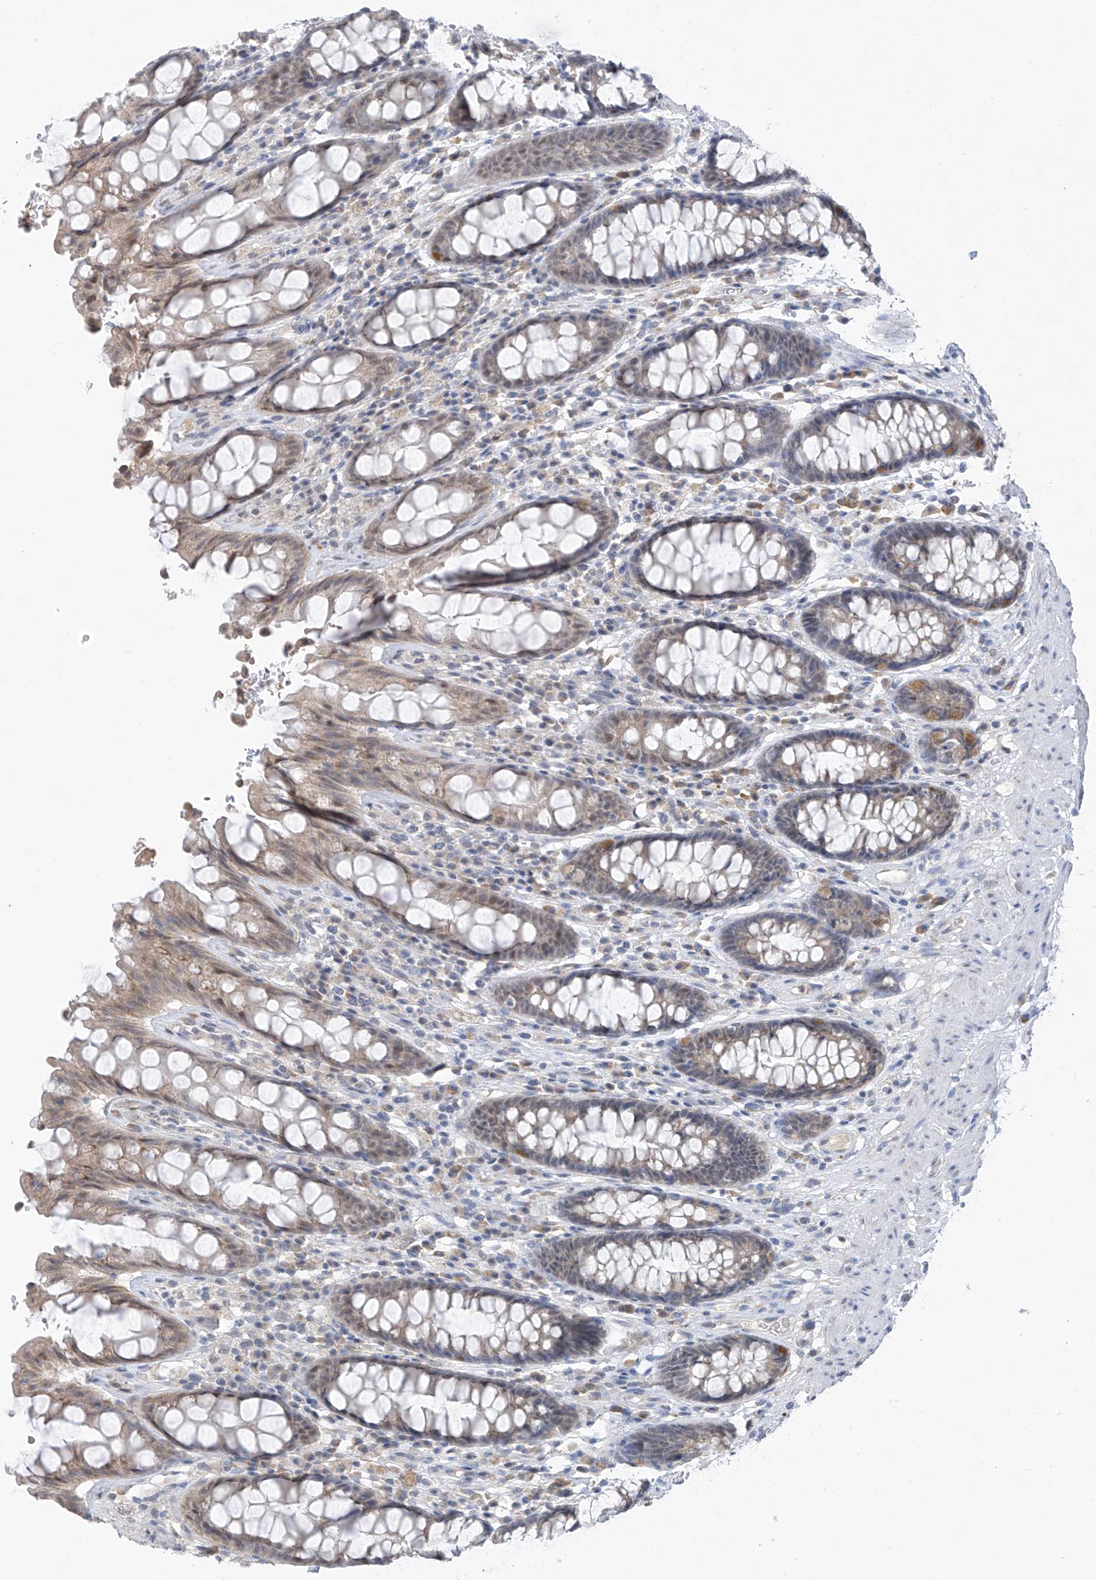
{"staining": {"intensity": "weak", "quantity": ">75%", "location": "cytoplasmic/membranous"}, "tissue": "rectum", "cell_type": "Glandular cells", "image_type": "normal", "snomed": [{"axis": "morphology", "description": "Normal tissue, NOS"}, {"axis": "topography", "description": "Rectum"}], "caption": "Brown immunohistochemical staining in normal rectum shows weak cytoplasmic/membranous positivity in approximately >75% of glandular cells.", "gene": "CYP4V2", "patient": {"sex": "male", "age": 64}}